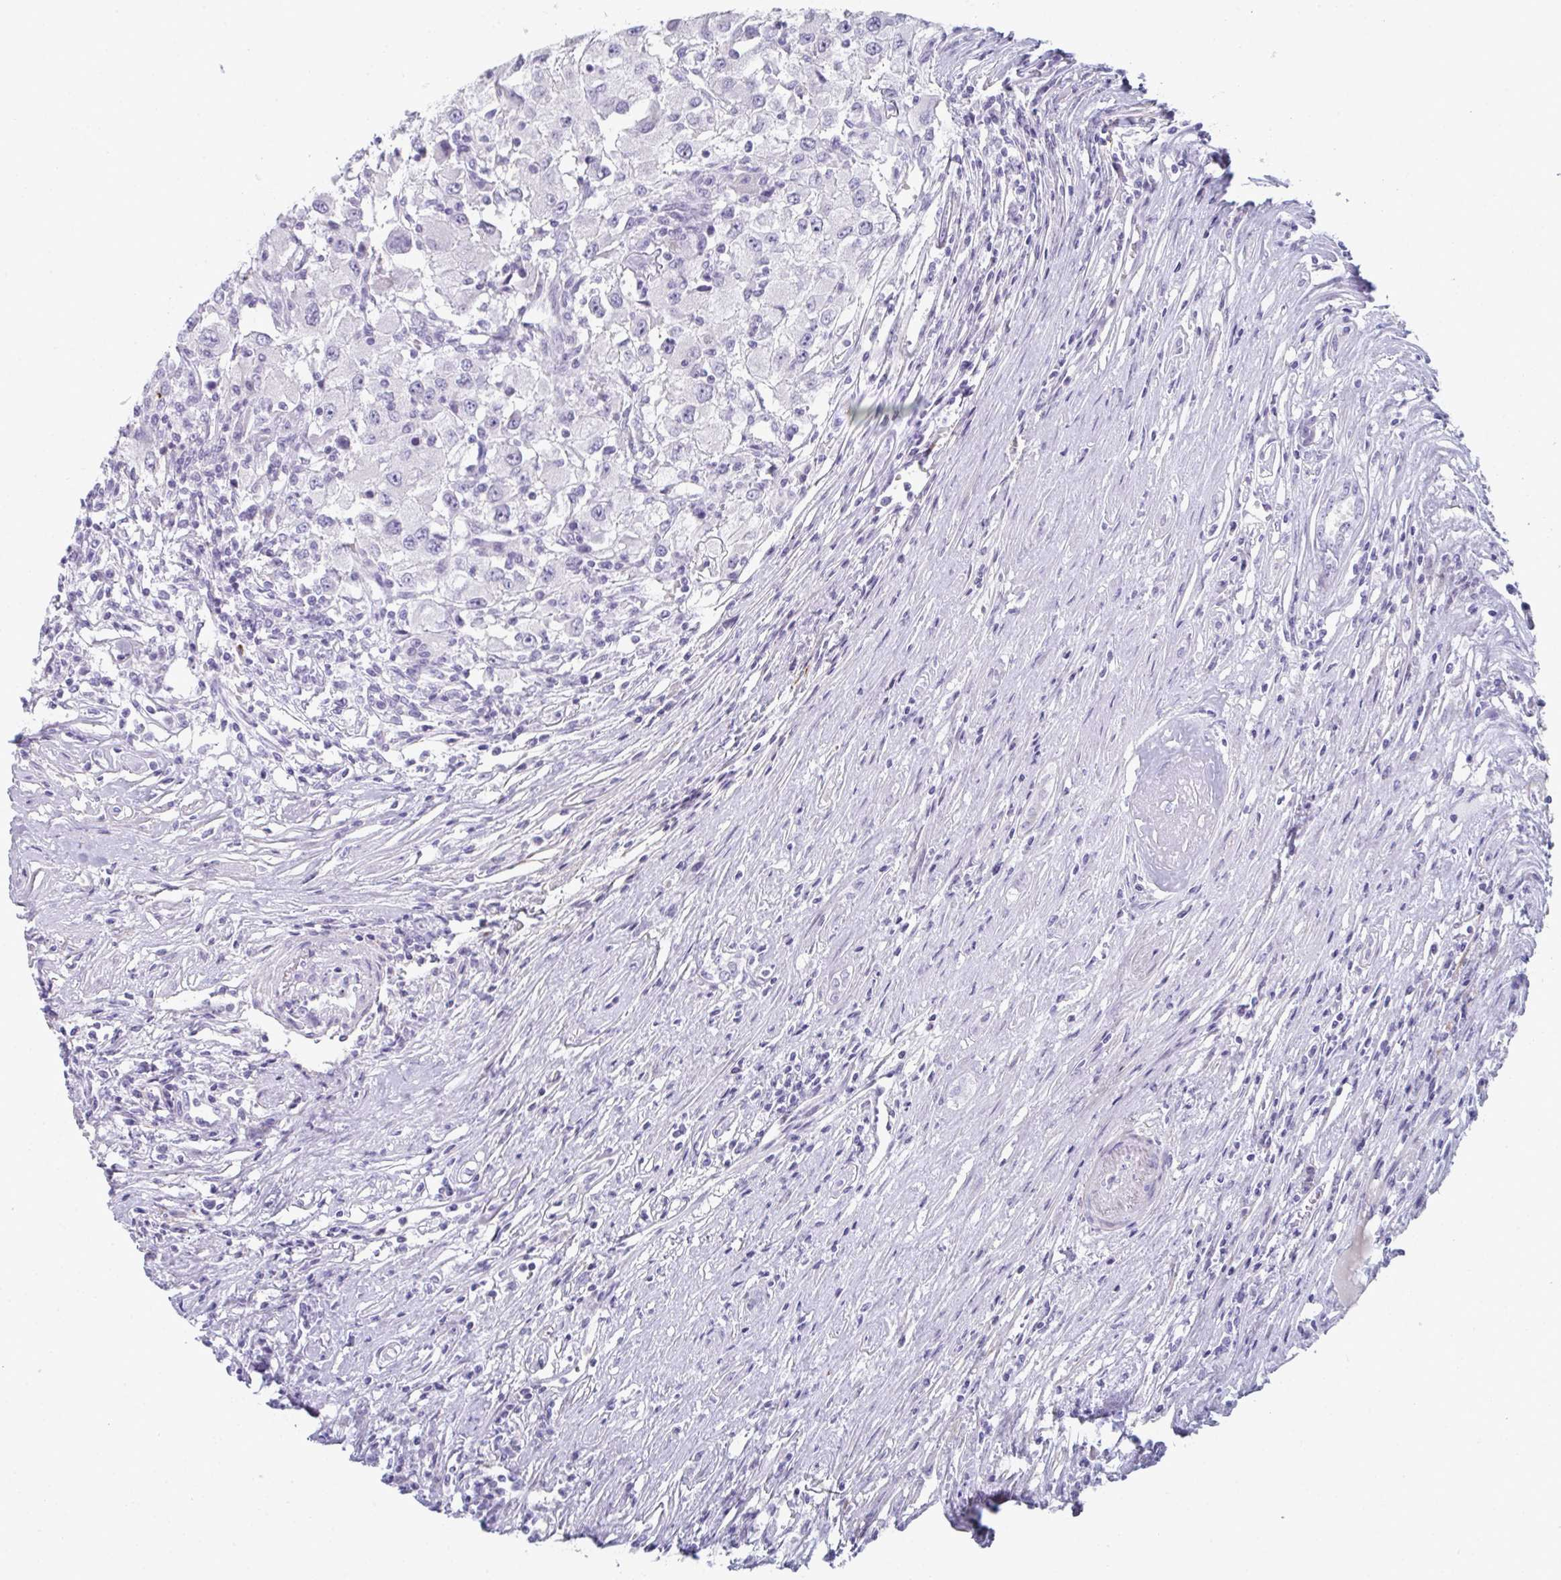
{"staining": {"intensity": "negative", "quantity": "none", "location": "none"}, "tissue": "renal cancer", "cell_type": "Tumor cells", "image_type": "cancer", "snomed": [{"axis": "morphology", "description": "Adenocarcinoma, NOS"}, {"axis": "topography", "description": "Kidney"}], "caption": "Micrograph shows no protein staining in tumor cells of adenocarcinoma (renal) tissue. (DAB (3,3'-diaminobenzidine) IHC visualized using brightfield microscopy, high magnification).", "gene": "A1CF", "patient": {"sex": "female", "age": 67}}